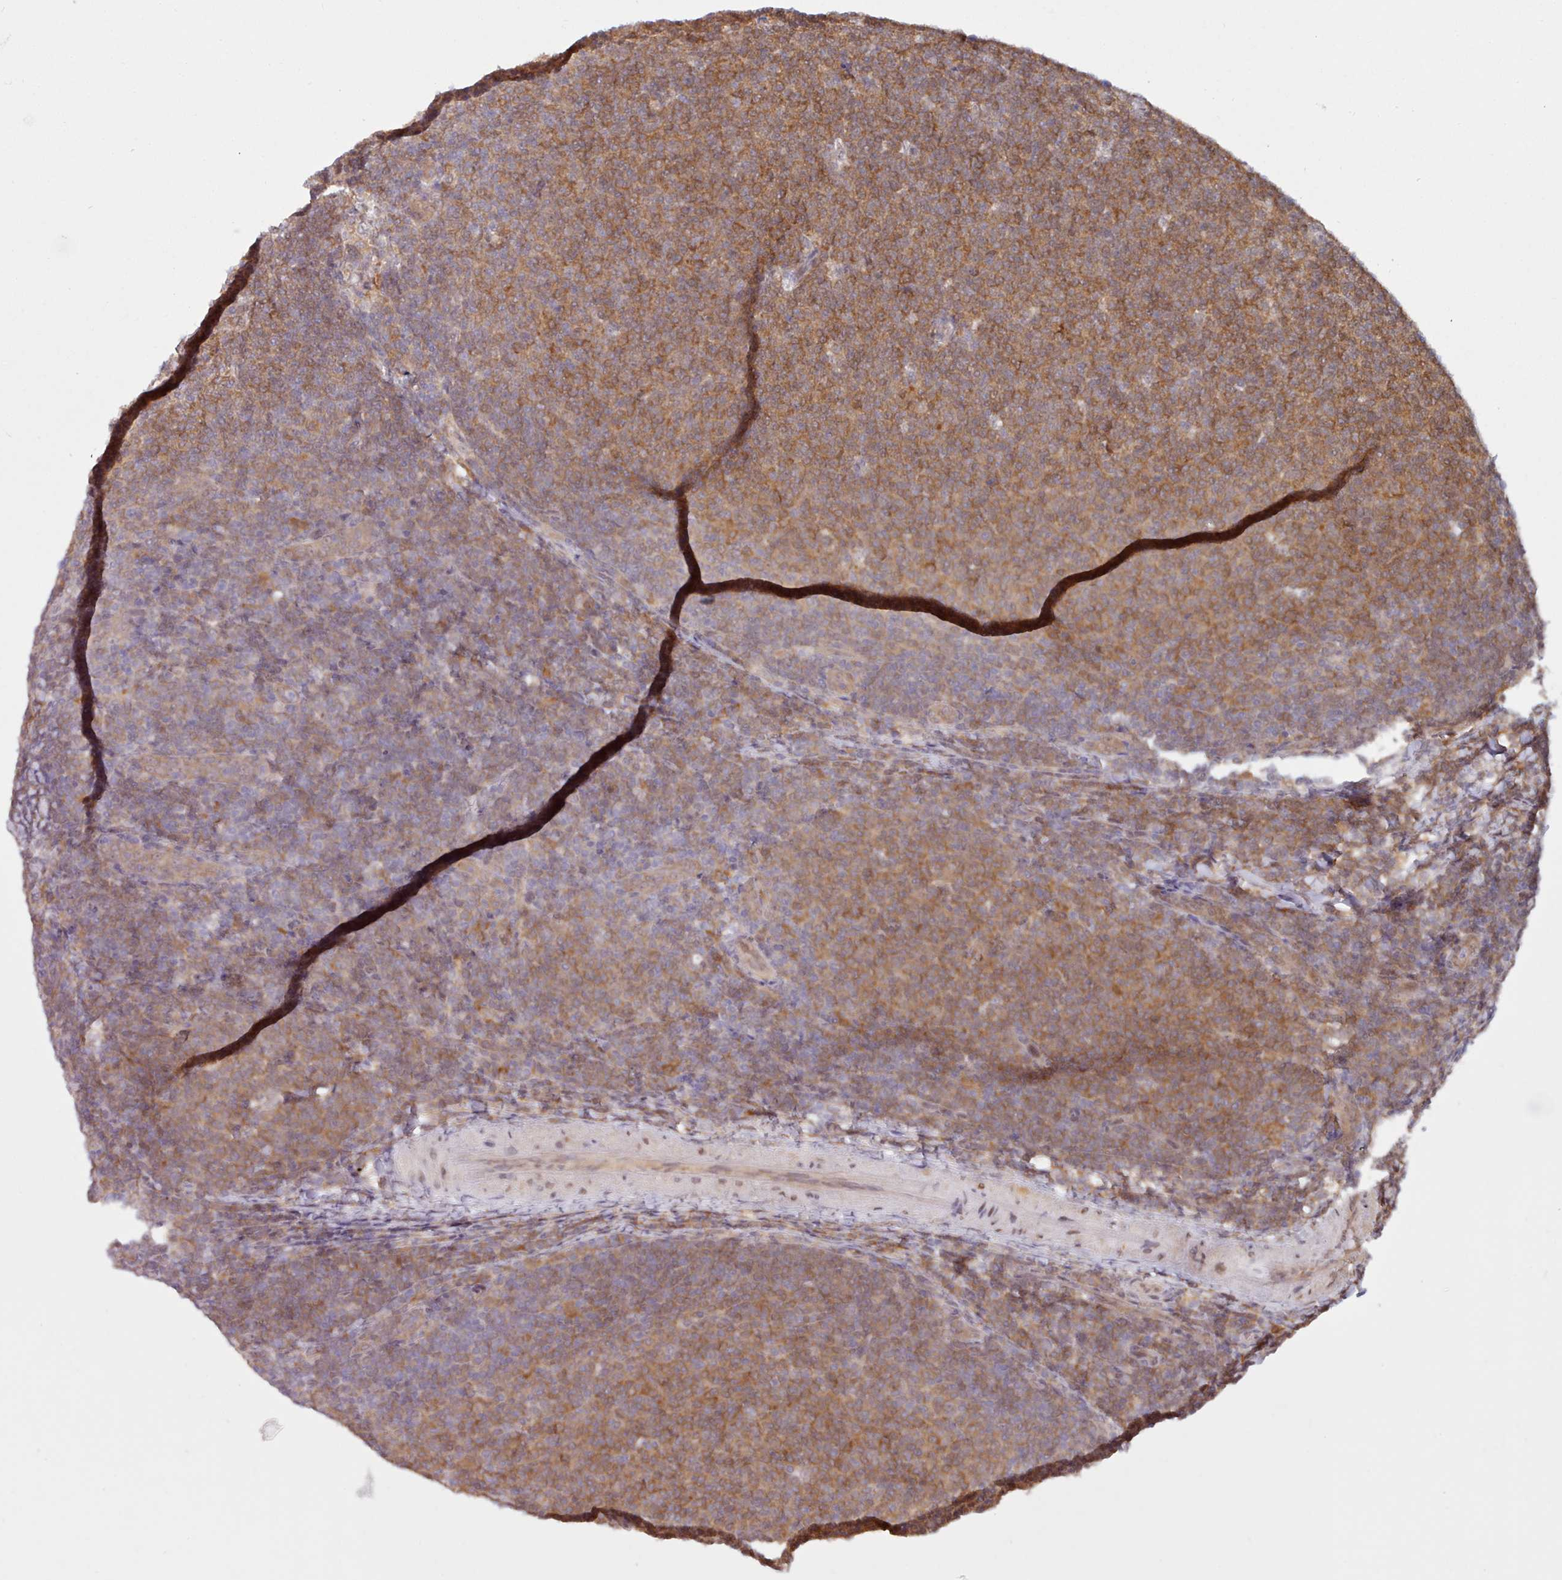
{"staining": {"intensity": "moderate", "quantity": "25%-75%", "location": "cytoplasmic/membranous"}, "tissue": "lymphoma", "cell_type": "Tumor cells", "image_type": "cancer", "snomed": [{"axis": "morphology", "description": "Malignant lymphoma, non-Hodgkin's type, Low grade"}, {"axis": "topography", "description": "Lymph node"}], "caption": "This image shows lymphoma stained with IHC to label a protein in brown. The cytoplasmic/membranous of tumor cells show moderate positivity for the protein. Nuclei are counter-stained blue.", "gene": "CES3", "patient": {"sex": "male", "age": 66}}